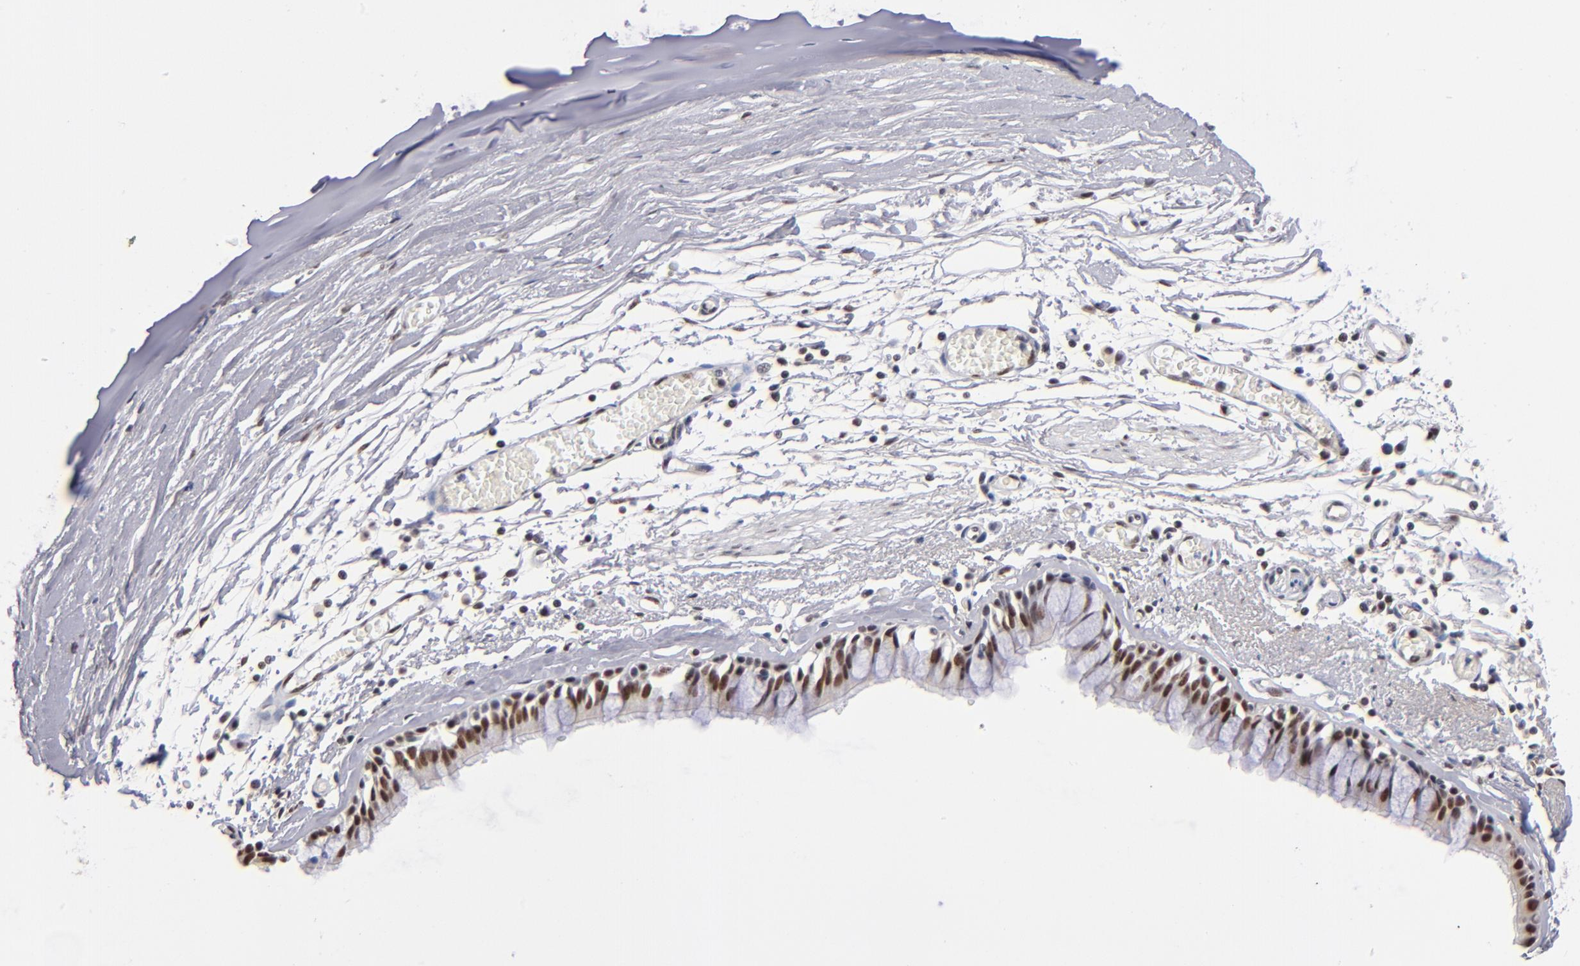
{"staining": {"intensity": "strong", "quantity": ">75%", "location": "nuclear"}, "tissue": "bronchus", "cell_type": "Respiratory epithelial cells", "image_type": "normal", "snomed": [{"axis": "morphology", "description": "Normal tissue, NOS"}, {"axis": "topography", "description": "Bronchus"}, {"axis": "topography", "description": "Lung"}], "caption": "Brown immunohistochemical staining in normal bronchus reveals strong nuclear positivity in approximately >75% of respiratory epithelial cells. (Stains: DAB in brown, nuclei in blue, Microscopy: brightfield microscopy at high magnification).", "gene": "MN1", "patient": {"sex": "female", "age": 56}}